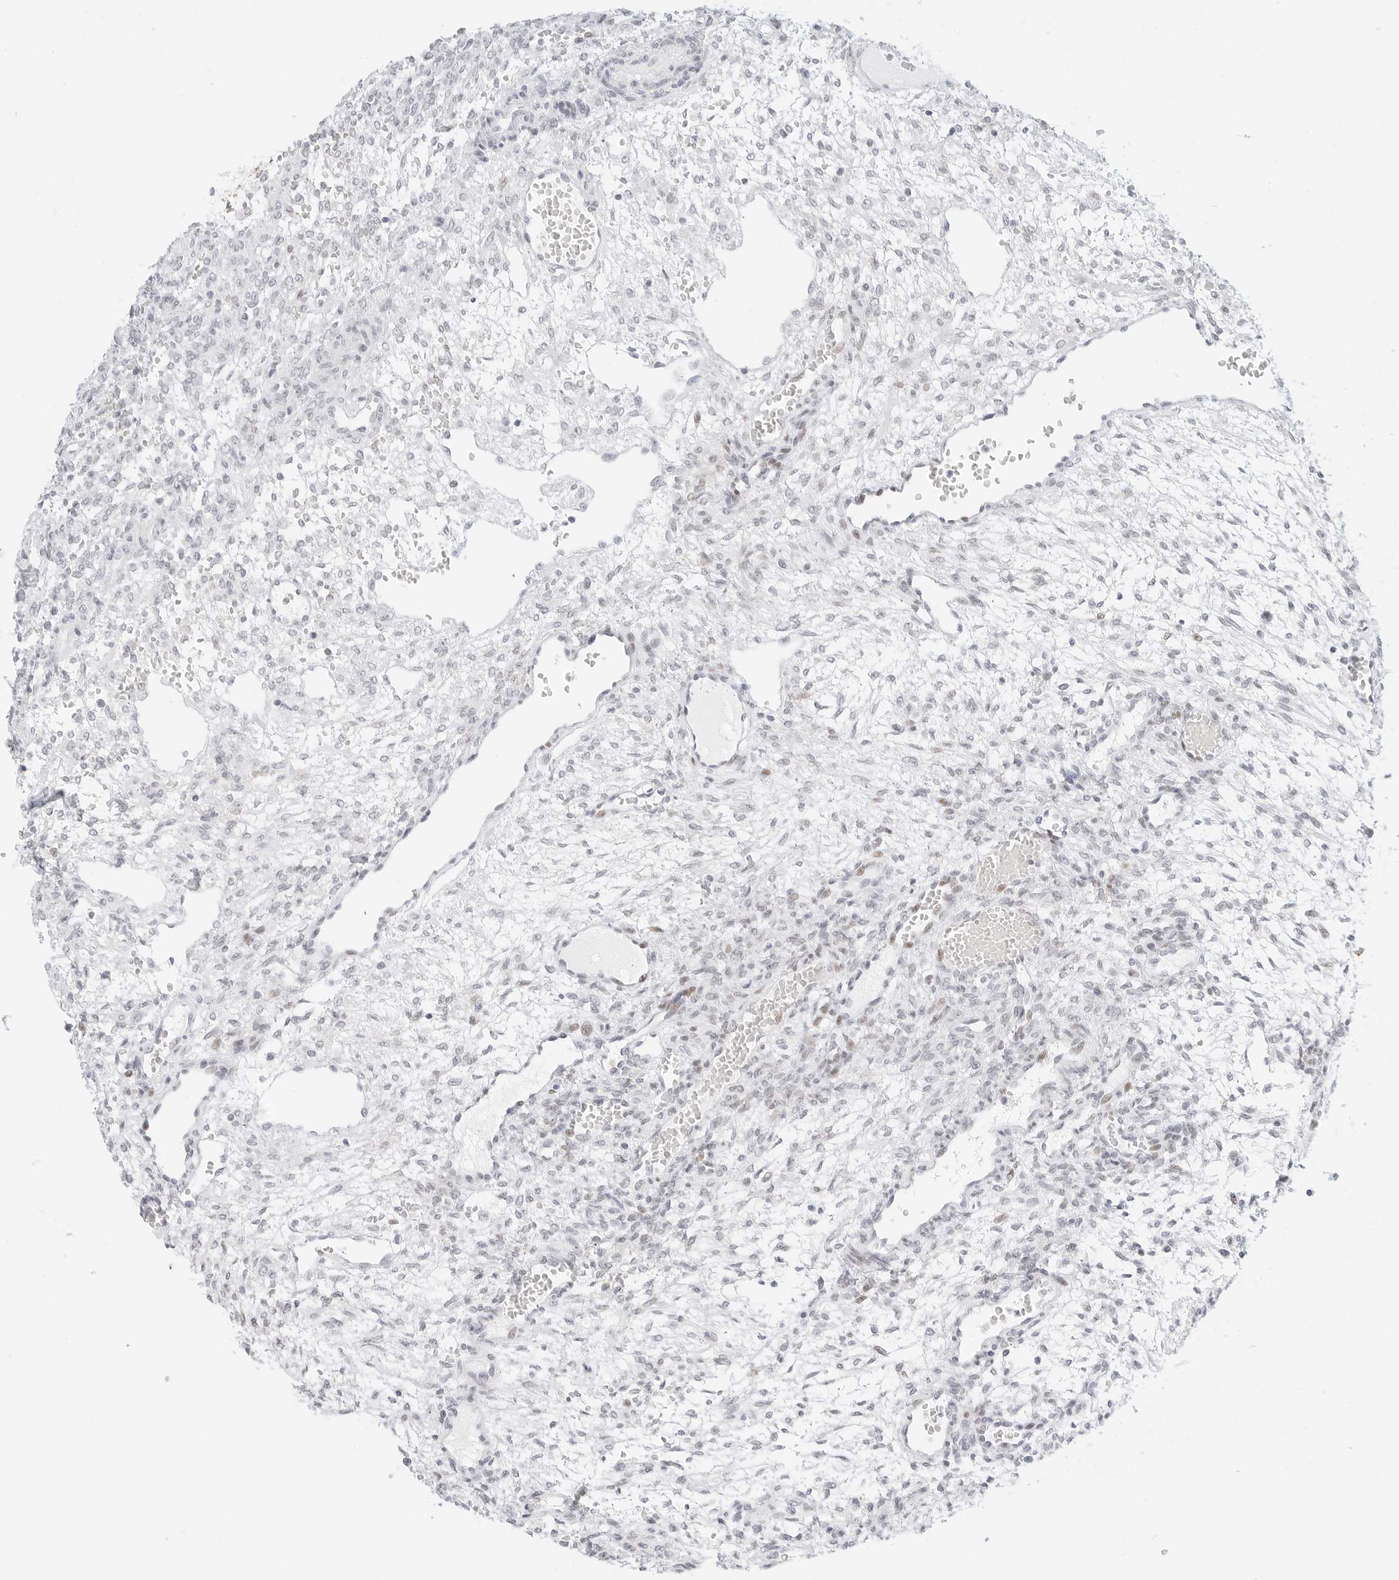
{"staining": {"intensity": "negative", "quantity": "none", "location": "none"}, "tissue": "ovary", "cell_type": "Follicle cells", "image_type": "normal", "snomed": [{"axis": "morphology", "description": "Normal tissue, NOS"}, {"axis": "topography", "description": "Ovary"}], "caption": "IHC of benign ovary demonstrates no expression in follicle cells. (Immunohistochemistry (ihc), brightfield microscopy, high magnification).", "gene": "CDH1", "patient": {"sex": "female", "age": 34}}